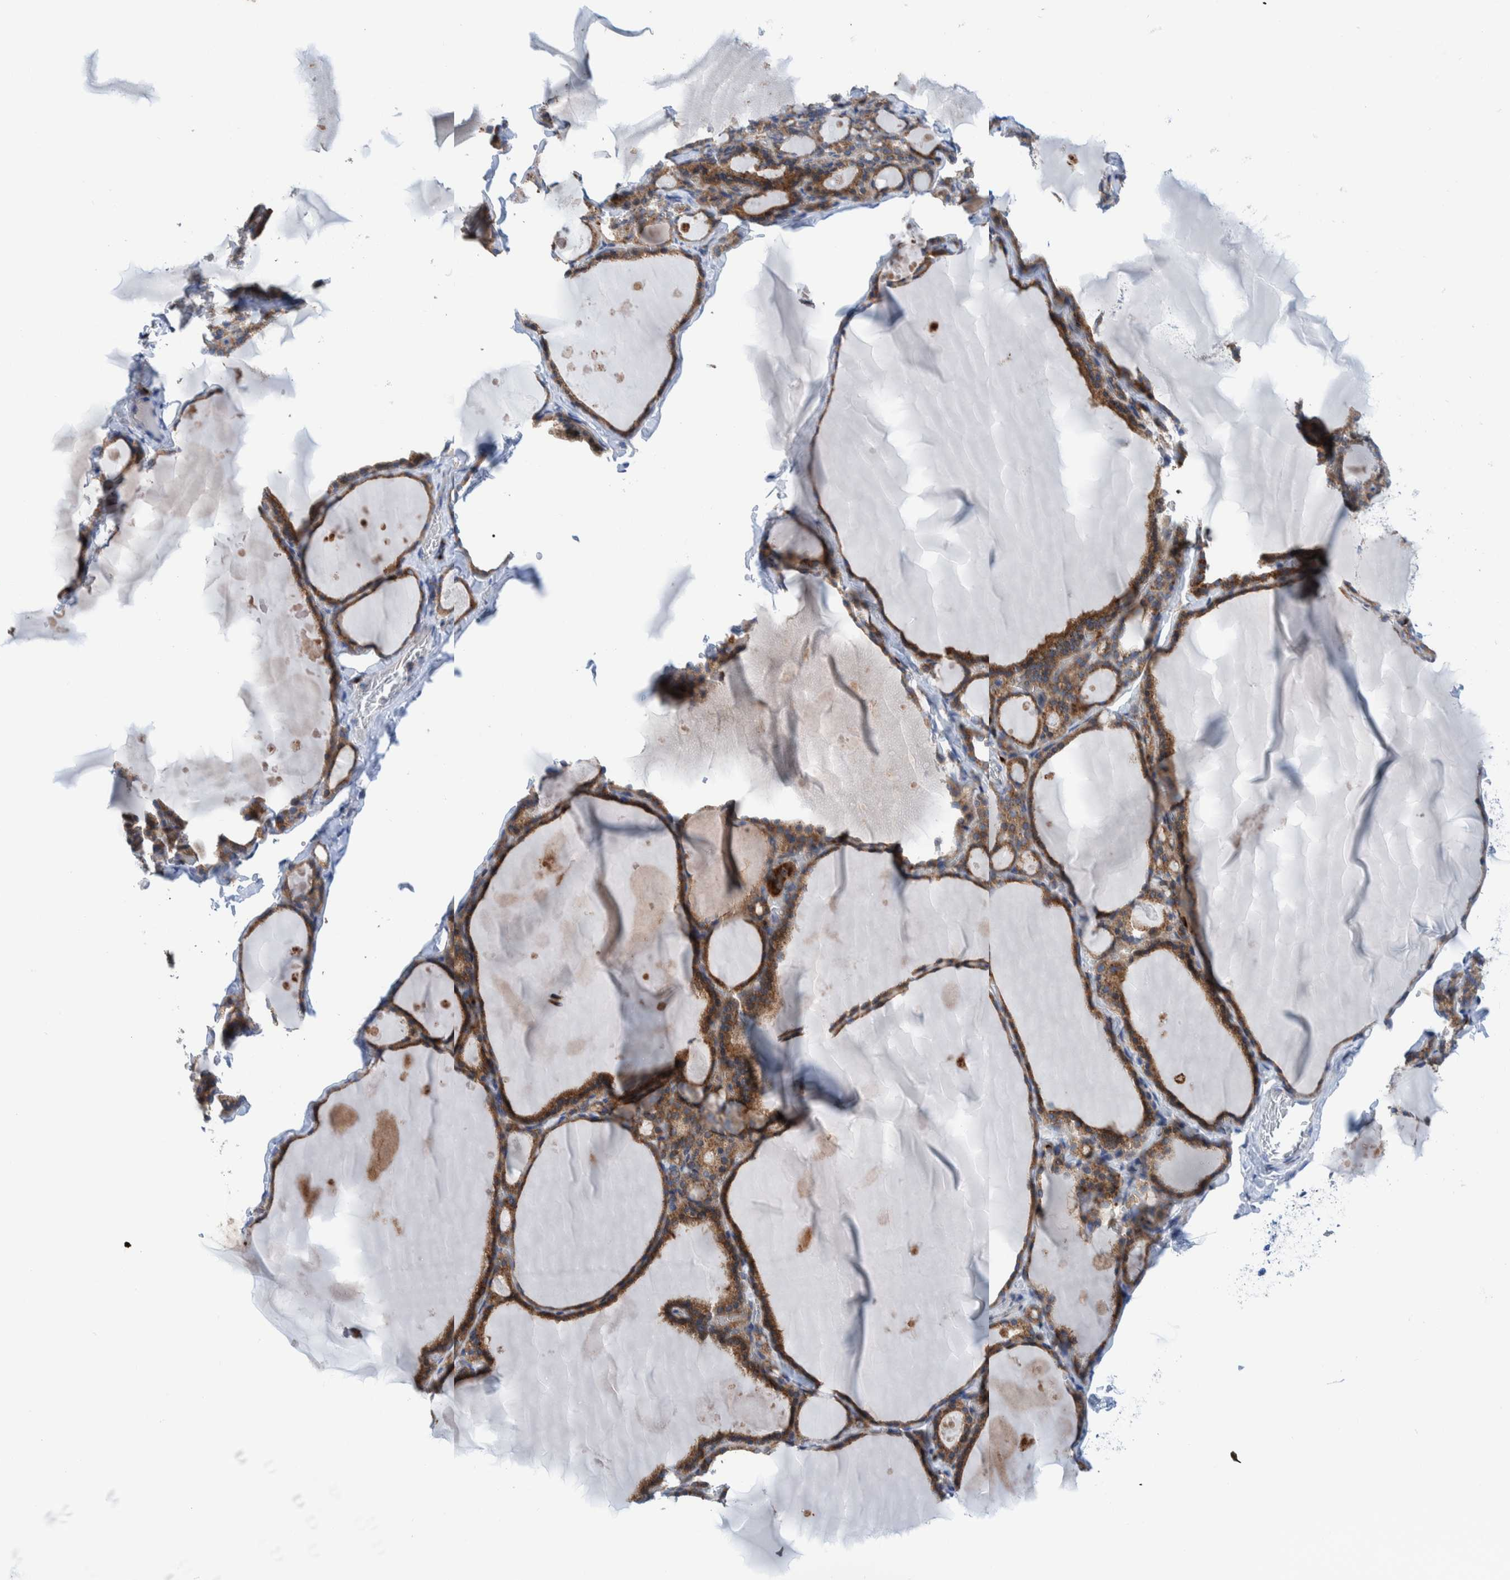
{"staining": {"intensity": "moderate", "quantity": ">75%", "location": "cytoplasmic/membranous"}, "tissue": "thyroid gland", "cell_type": "Glandular cells", "image_type": "normal", "snomed": [{"axis": "morphology", "description": "Normal tissue, NOS"}, {"axis": "topography", "description": "Thyroid gland"}], "caption": "Benign thyroid gland reveals moderate cytoplasmic/membranous expression in about >75% of glandular cells.", "gene": "TRIM58", "patient": {"sex": "male", "age": 56}}